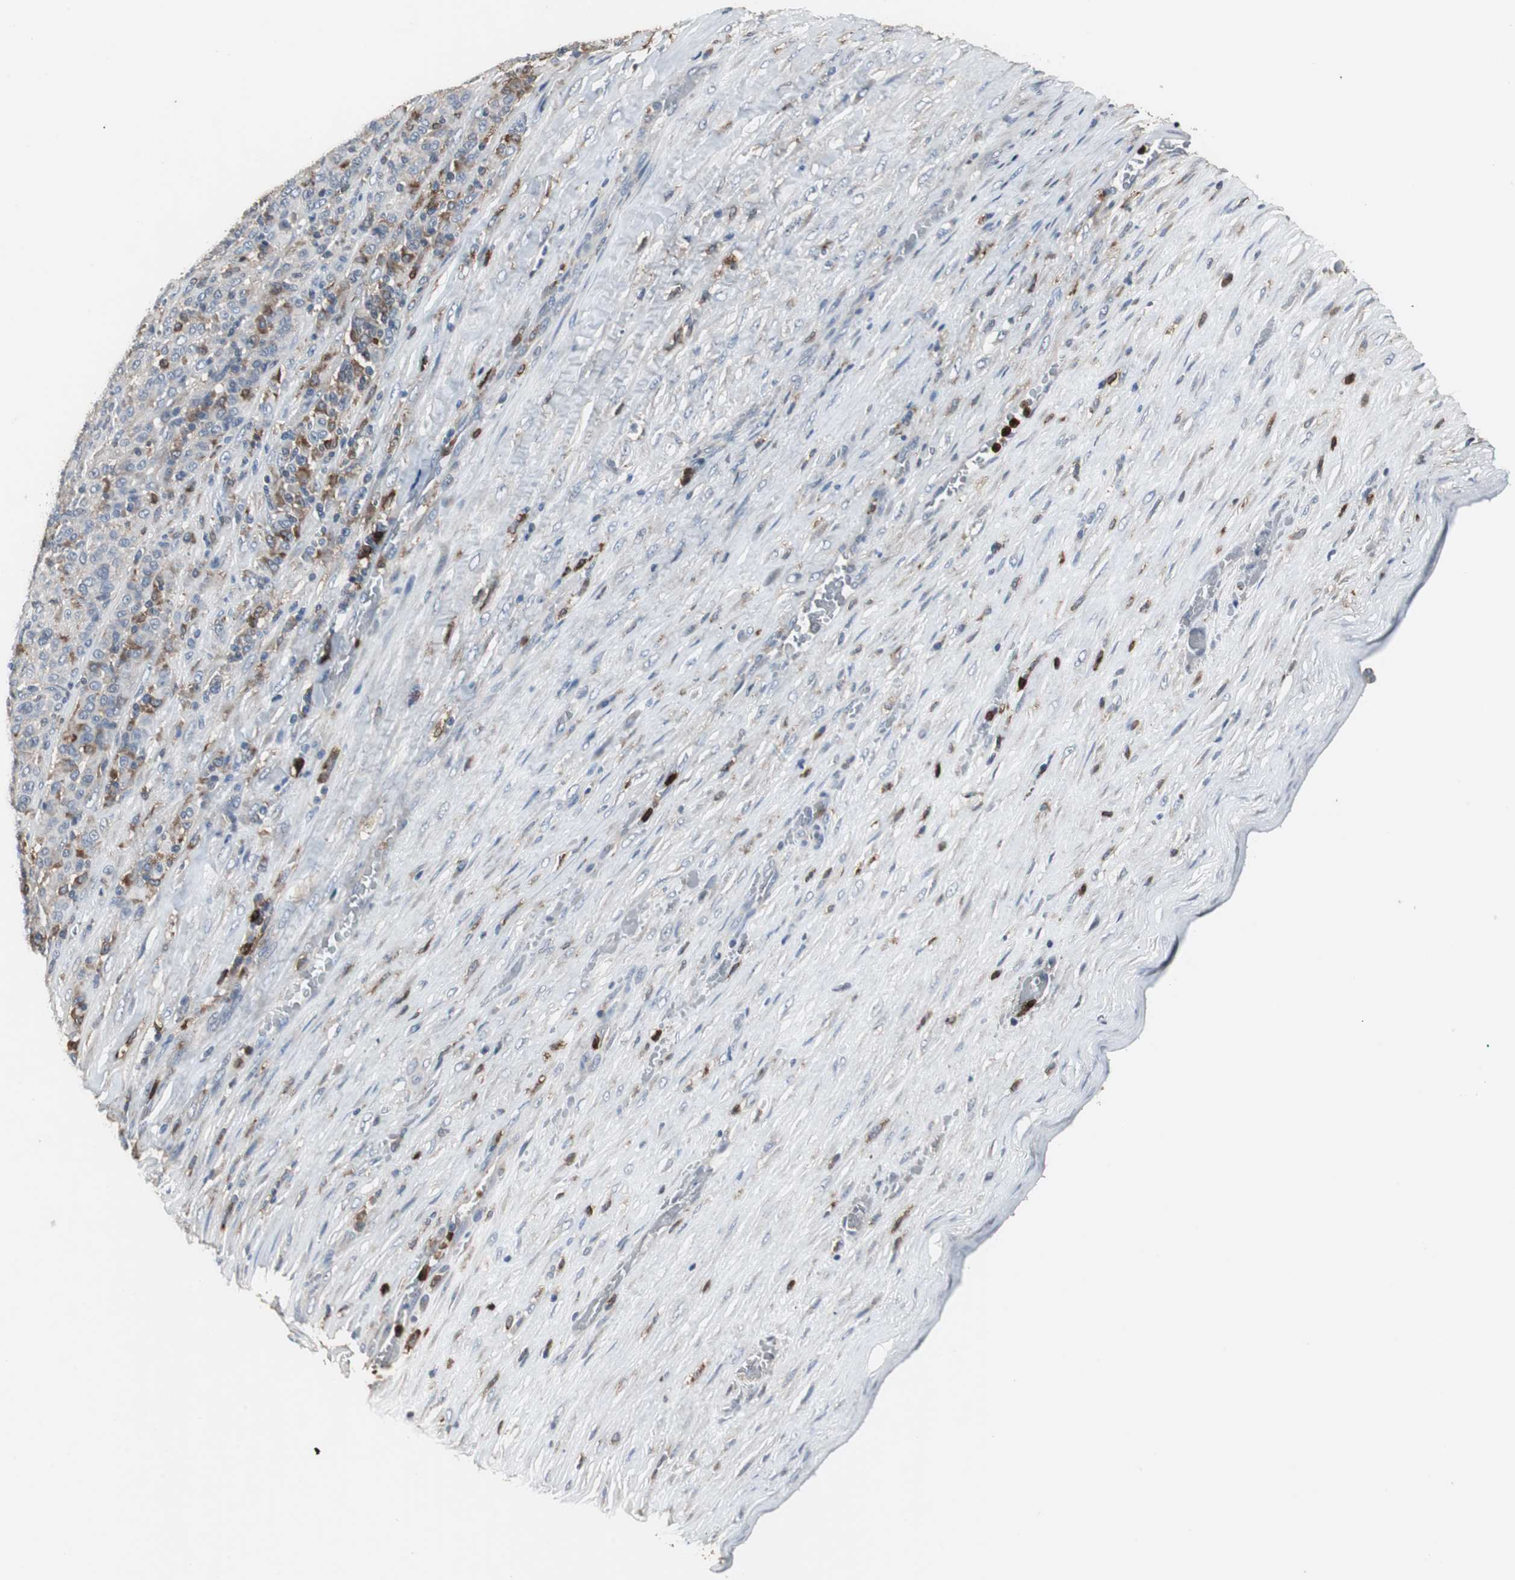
{"staining": {"intensity": "negative", "quantity": "none", "location": "none"}, "tissue": "melanoma", "cell_type": "Tumor cells", "image_type": "cancer", "snomed": [{"axis": "morphology", "description": "Malignant melanoma, Metastatic site"}, {"axis": "topography", "description": "Pancreas"}], "caption": "Histopathology image shows no significant protein staining in tumor cells of malignant melanoma (metastatic site). (Immunohistochemistry, brightfield microscopy, high magnification).", "gene": "NCF2", "patient": {"sex": "female", "age": 30}}